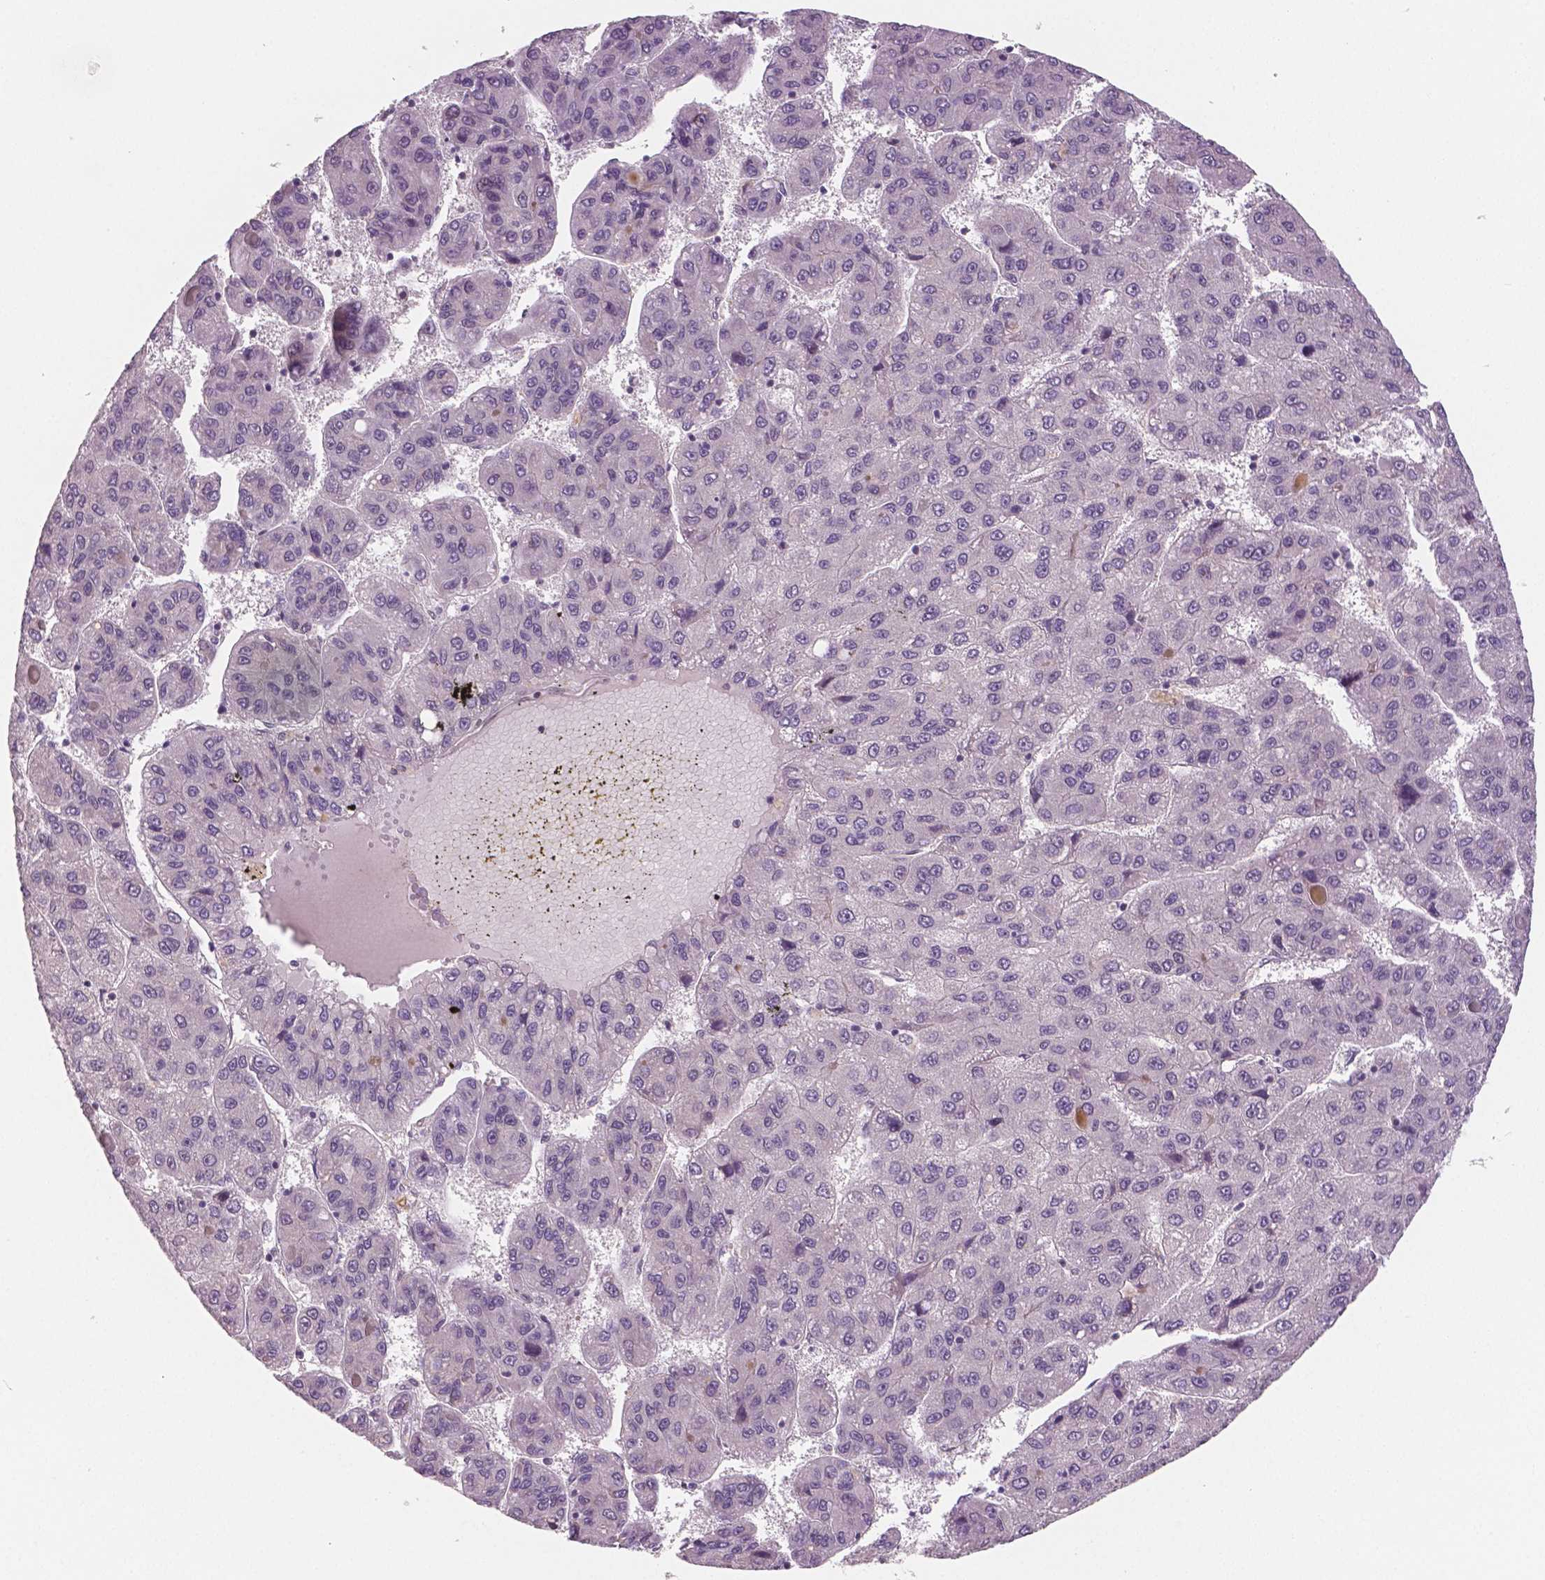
{"staining": {"intensity": "negative", "quantity": "none", "location": "none"}, "tissue": "liver cancer", "cell_type": "Tumor cells", "image_type": "cancer", "snomed": [{"axis": "morphology", "description": "Carcinoma, Hepatocellular, NOS"}, {"axis": "topography", "description": "Liver"}], "caption": "The photomicrograph reveals no significant staining in tumor cells of hepatocellular carcinoma (liver).", "gene": "STAT3", "patient": {"sex": "female", "age": 82}}